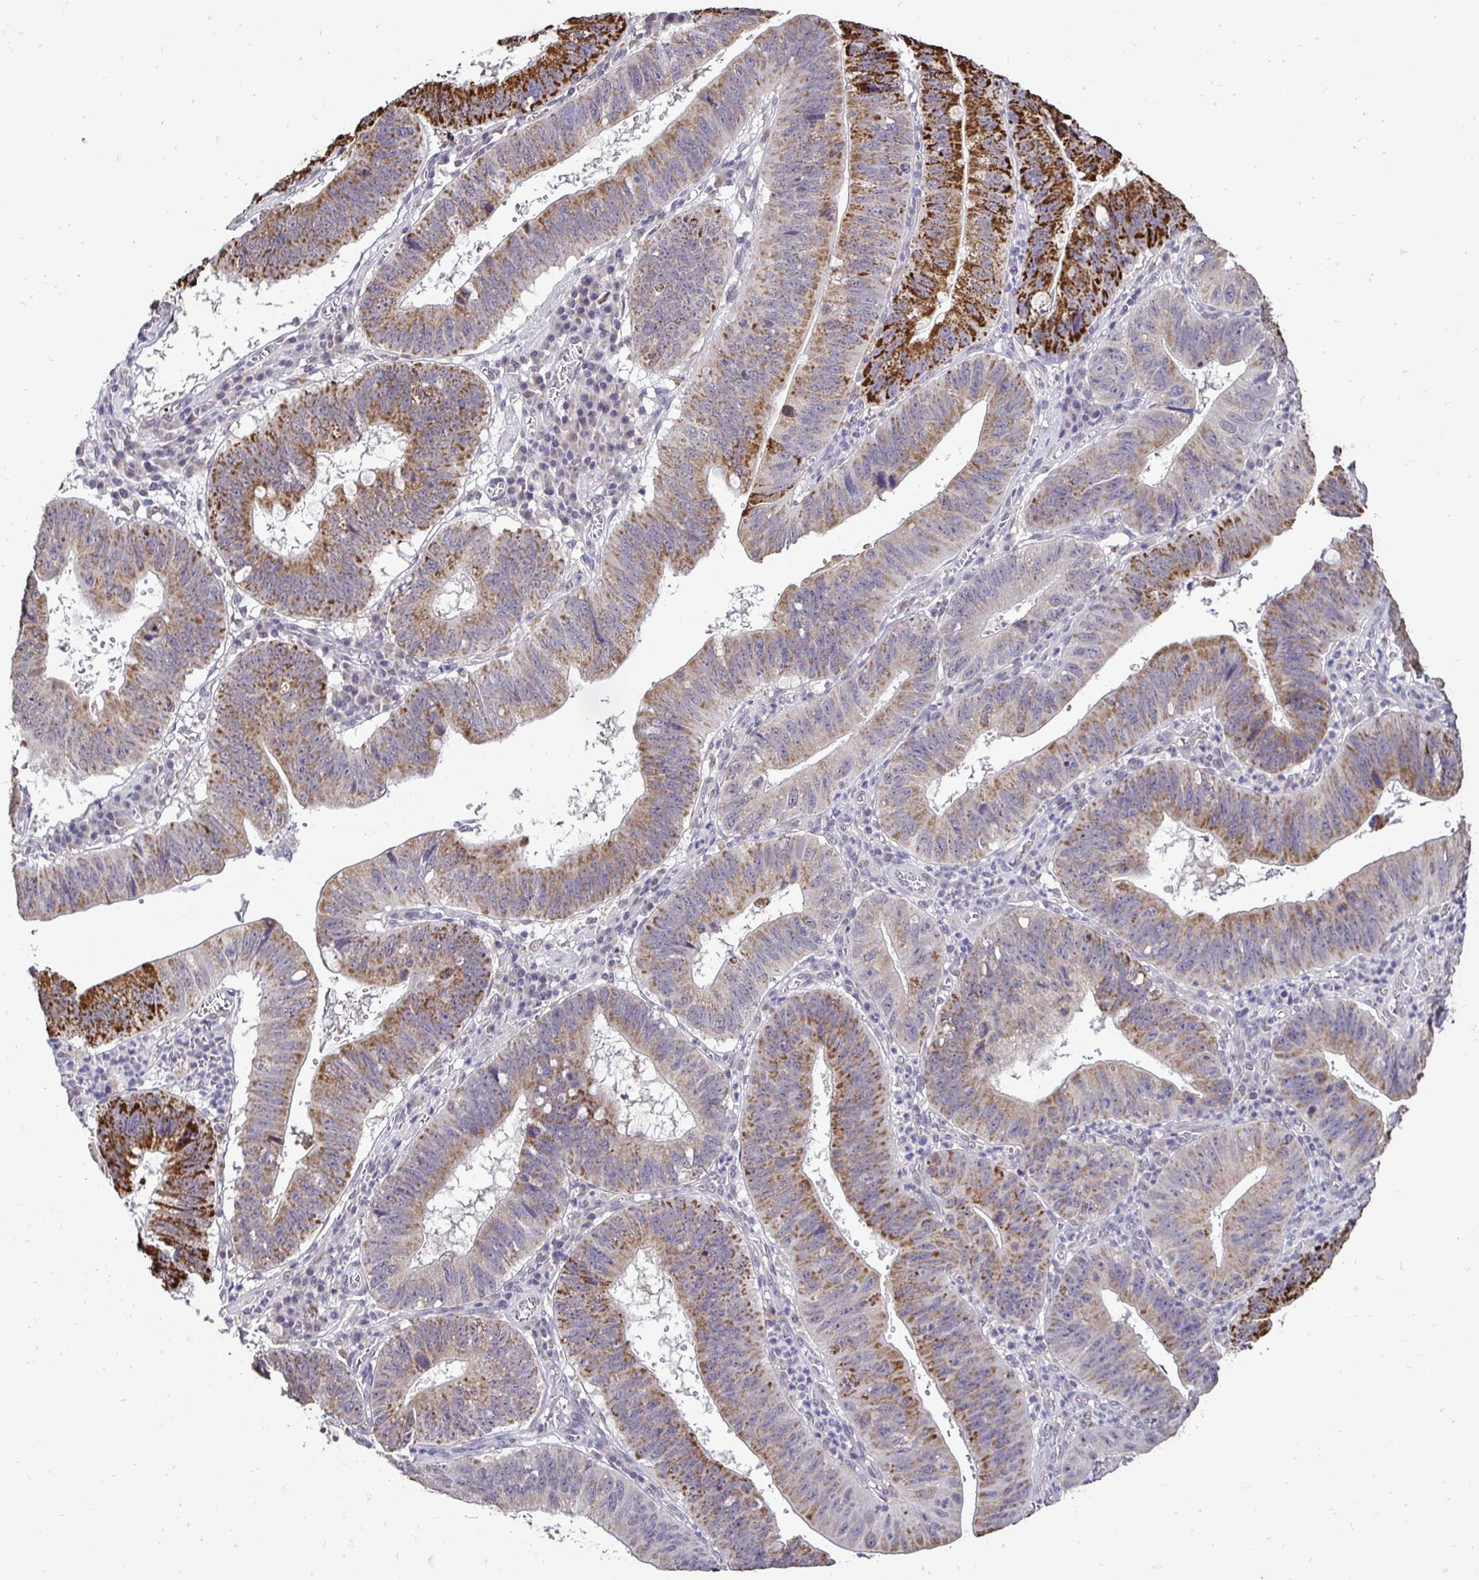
{"staining": {"intensity": "strong", "quantity": "25%-75%", "location": "cytoplasmic/membranous"}, "tissue": "stomach cancer", "cell_type": "Tumor cells", "image_type": "cancer", "snomed": [{"axis": "morphology", "description": "Adenocarcinoma, NOS"}, {"axis": "topography", "description": "Stomach"}], "caption": "The histopathology image demonstrates a brown stain indicating the presence of a protein in the cytoplasmic/membranous of tumor cells in stomach cancer (adenocarcinoma).", "gene": "RHEBL1", "patient": {"sex": "male", "age": 59}}